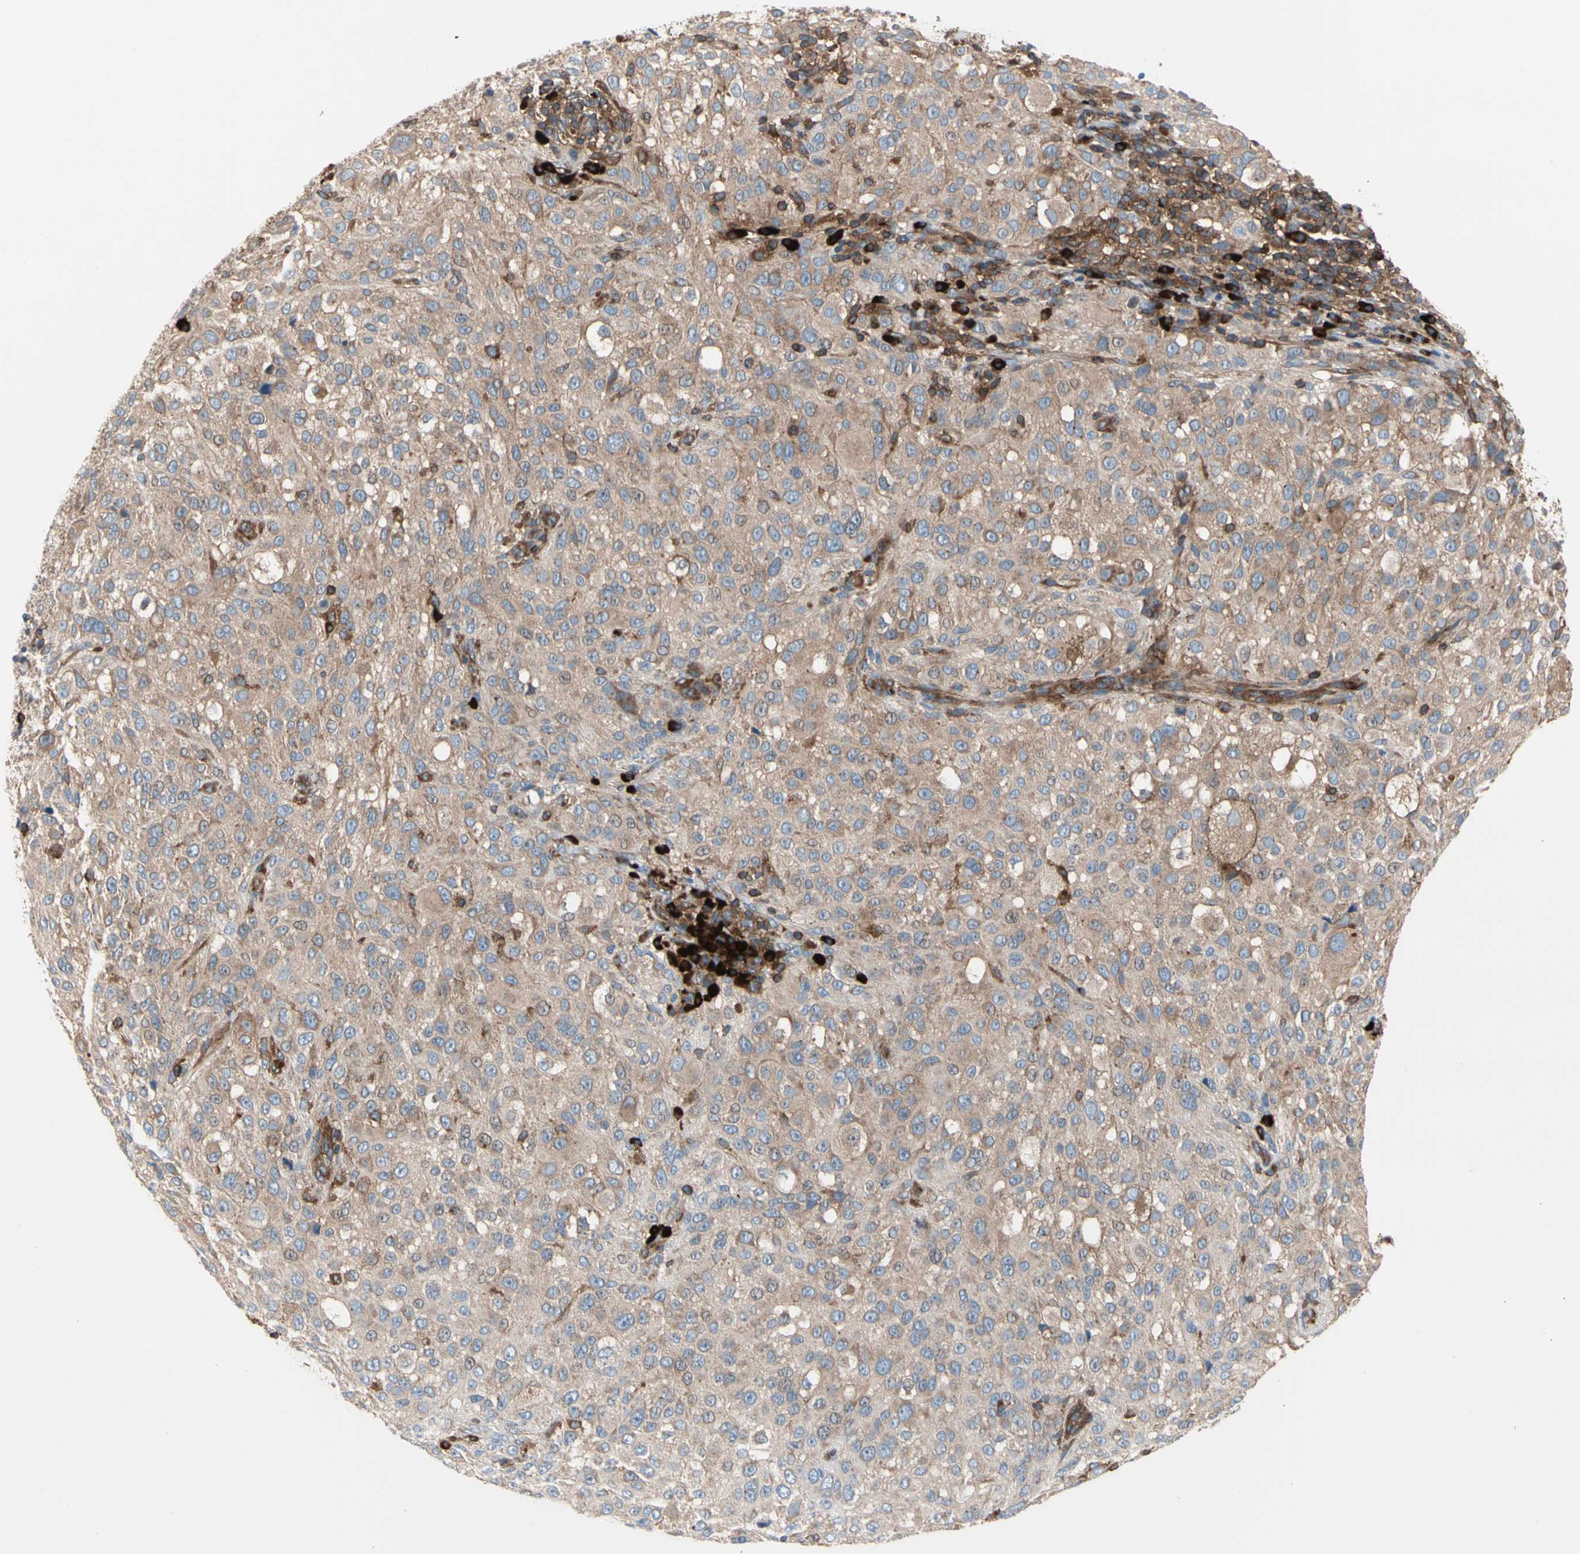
{"staining": {"intensity": "weak", "quantity": ">75%", "location": "cytoplasmic/membranous"}, "tissue": "melanoma", "cell_type": "Tumor cells", "image_type": "cancer", "snomed": [{"axis": "morphology", "description": "Necrosis, NOS"}, {"axis": "morphology", "description": "Malignant melanoma, NOS"}, {"axis": "topography", "description": "Skin"}], "caption": "This is an image of IHC staining of melanoma, which shows weak expression in the cytoplasmic/membranous of tumor cells.", "gene": "ROCK1", "patient": {"sex": "female", "age": 87}}